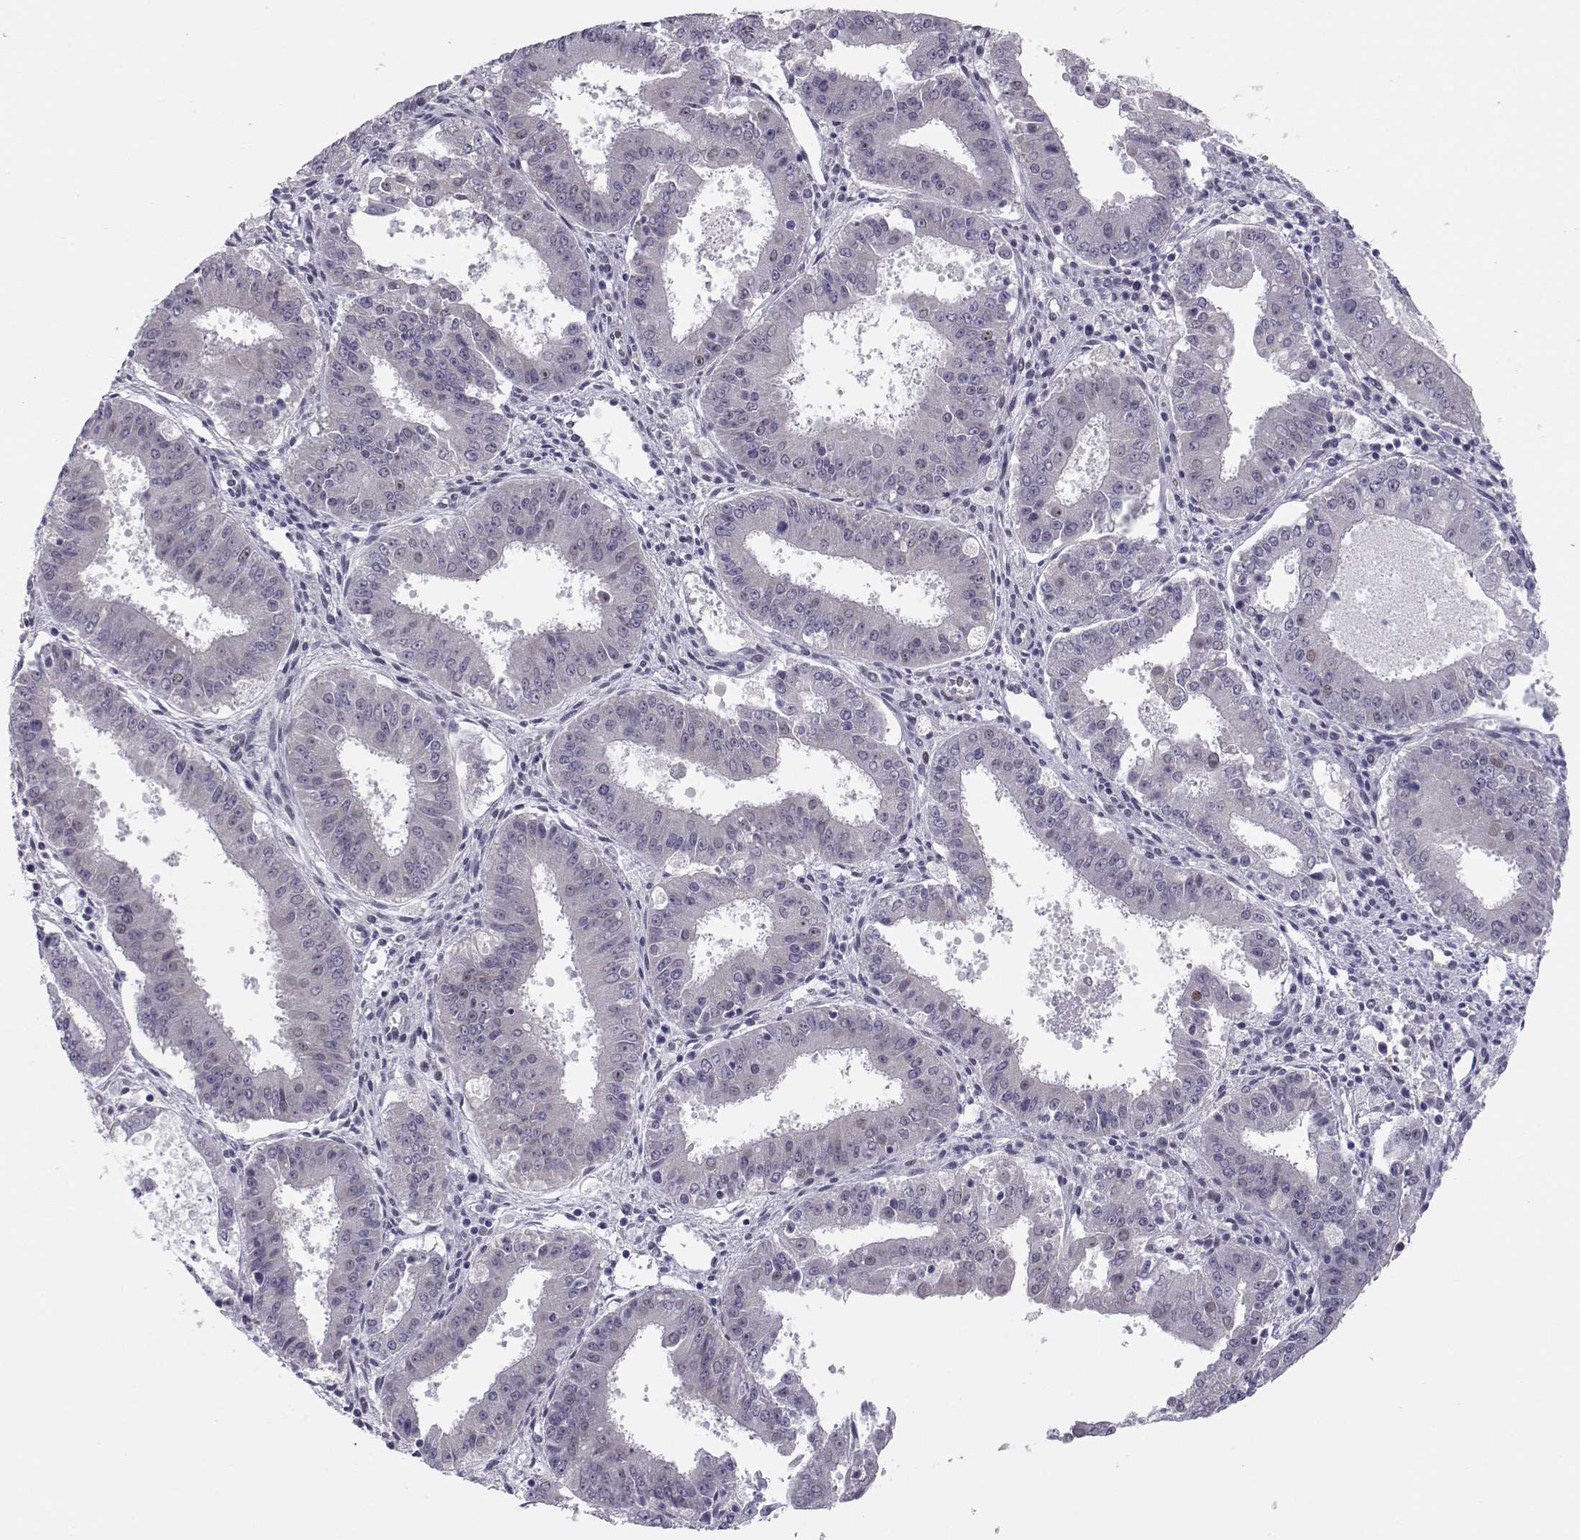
{"staining": {"intensity": "negative", "quantity": "none", "location": "none"}, "tissue": "ovarian cancer", "cell_type": "Tumor cells", "image_type": "cancer", "snomed": [{"axis": "morphology", "description": "Carcinoma, endometroid"}, {"axis": "topography", "description": "Ovary"}], "caption": "Ovarian endometroid carcinoma stained for a protein using immunohistochemistry (IHC) shows no positivity tumor cells.", "gene": "SIX6", "patient": {"sex": "female", "age": 42}}